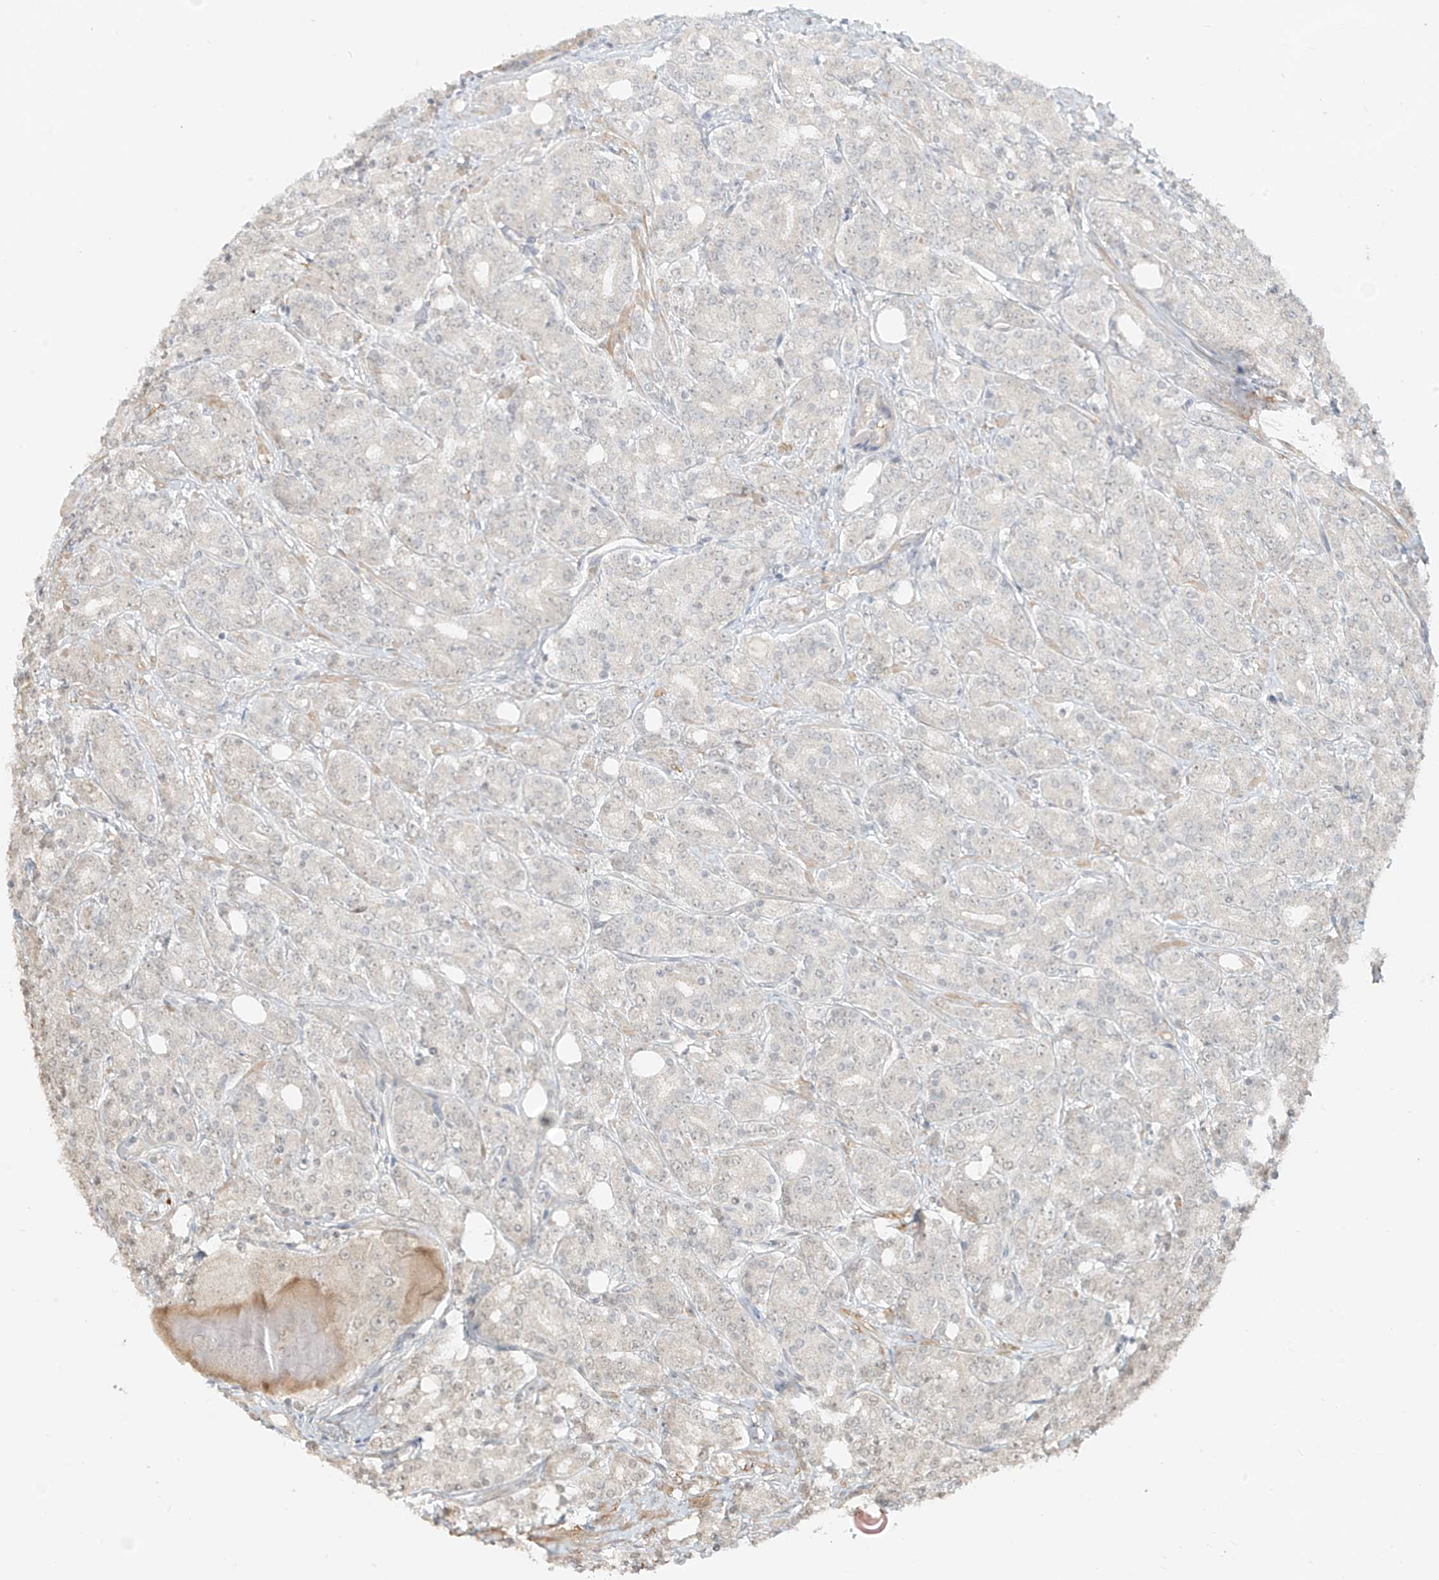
{"staining": {"intensity": "negative", "quantity": "none", "location": "none"}, "tissue": "prostate cancer", "cell_type": "Tumor cells", "image_type": "cancer", "snomed": [{"axis": "morphology", "description": "Adenocarcinoma, High grade"}, {"axis": "topography", "description": "Prostate"}], "caption": "Micrograph shows no protein staining in tumor cells of prostate cancer (high-grade adenocarcinoma) tissue.", "gene": "ABCD1", "patient": {"sex": "male", "age": 62}}